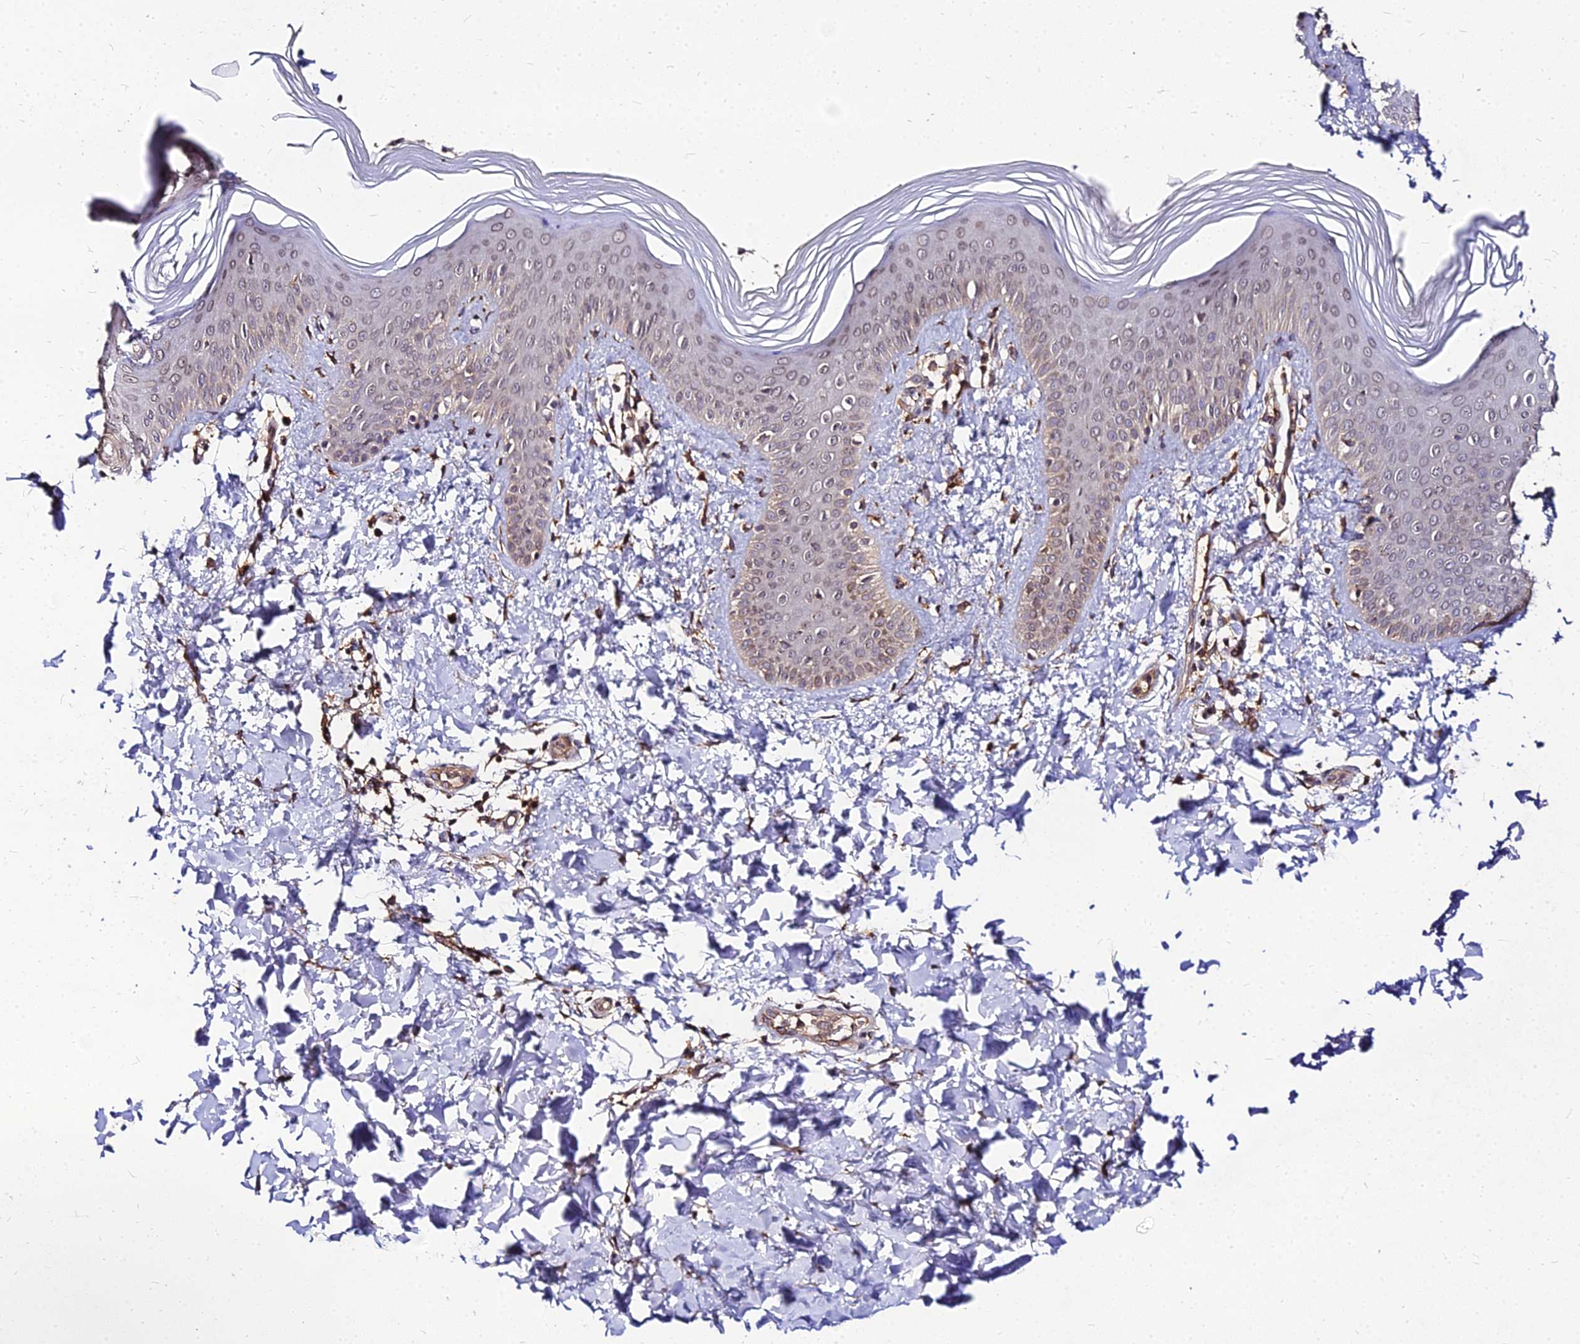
{"staining": {"intensity": "moderate", "quantity": "25%-75%", "location": "cytoplasmic/membranous,nuclear"}, "tissue": "skin", "cell_type": "Epidermal cells", "image_type": "normal", "snomed": [{"axis": "morphology", "description": "Normal tissue, NOS"}, {"axis": "morphology", "description": "Inflammation, NOS"}, {"axis": "topography", "description": "Soft tissue"}, {"axis": "topography", "description": "Anal"}], "caption": "Skin stained with IHC exhibits moderate cytoplasmic/membranous,nuclear expression in approximately 25%-75% of epidermal cells.", "gene": "PDE4D", "patient": {"sex": "female", "age": 15}}